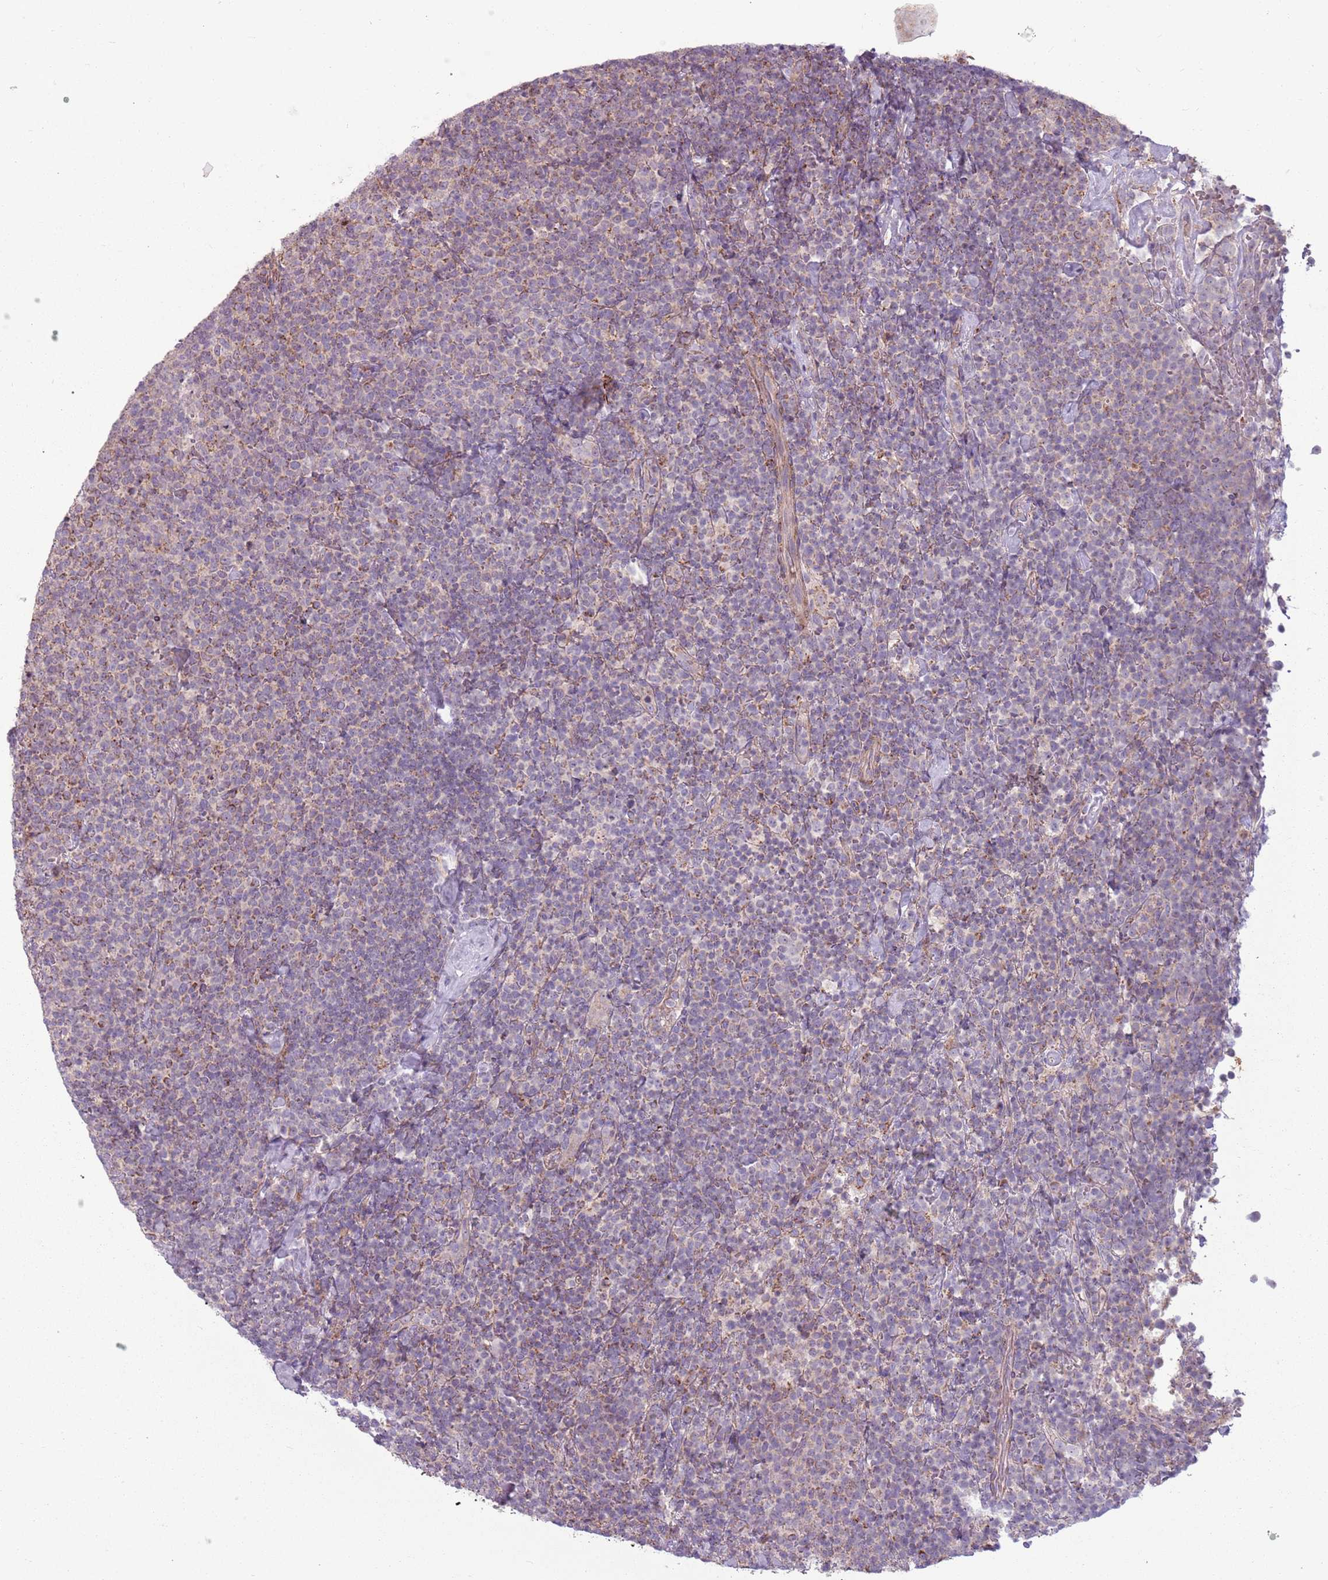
{"staining": {"intensity": "weak", "quantity": "<25%", "location": "cytoplasmic/membranous"}, "tissue": "lymphoma", "cell_type": "Tumor cells", "image_type": "cancer", "snomed": [{"axis": "morphology", "description": "Malignant lymphoma, non-Hodgkin's type, High grade"}, {"axis": "topography", "description": "Lymph node"}], "caption": "Protein analysis of lymphoma displays no significant positivity in tumor cells.", "gene": "ZNF530", "patient": {"sex": "male", "age": 61}}